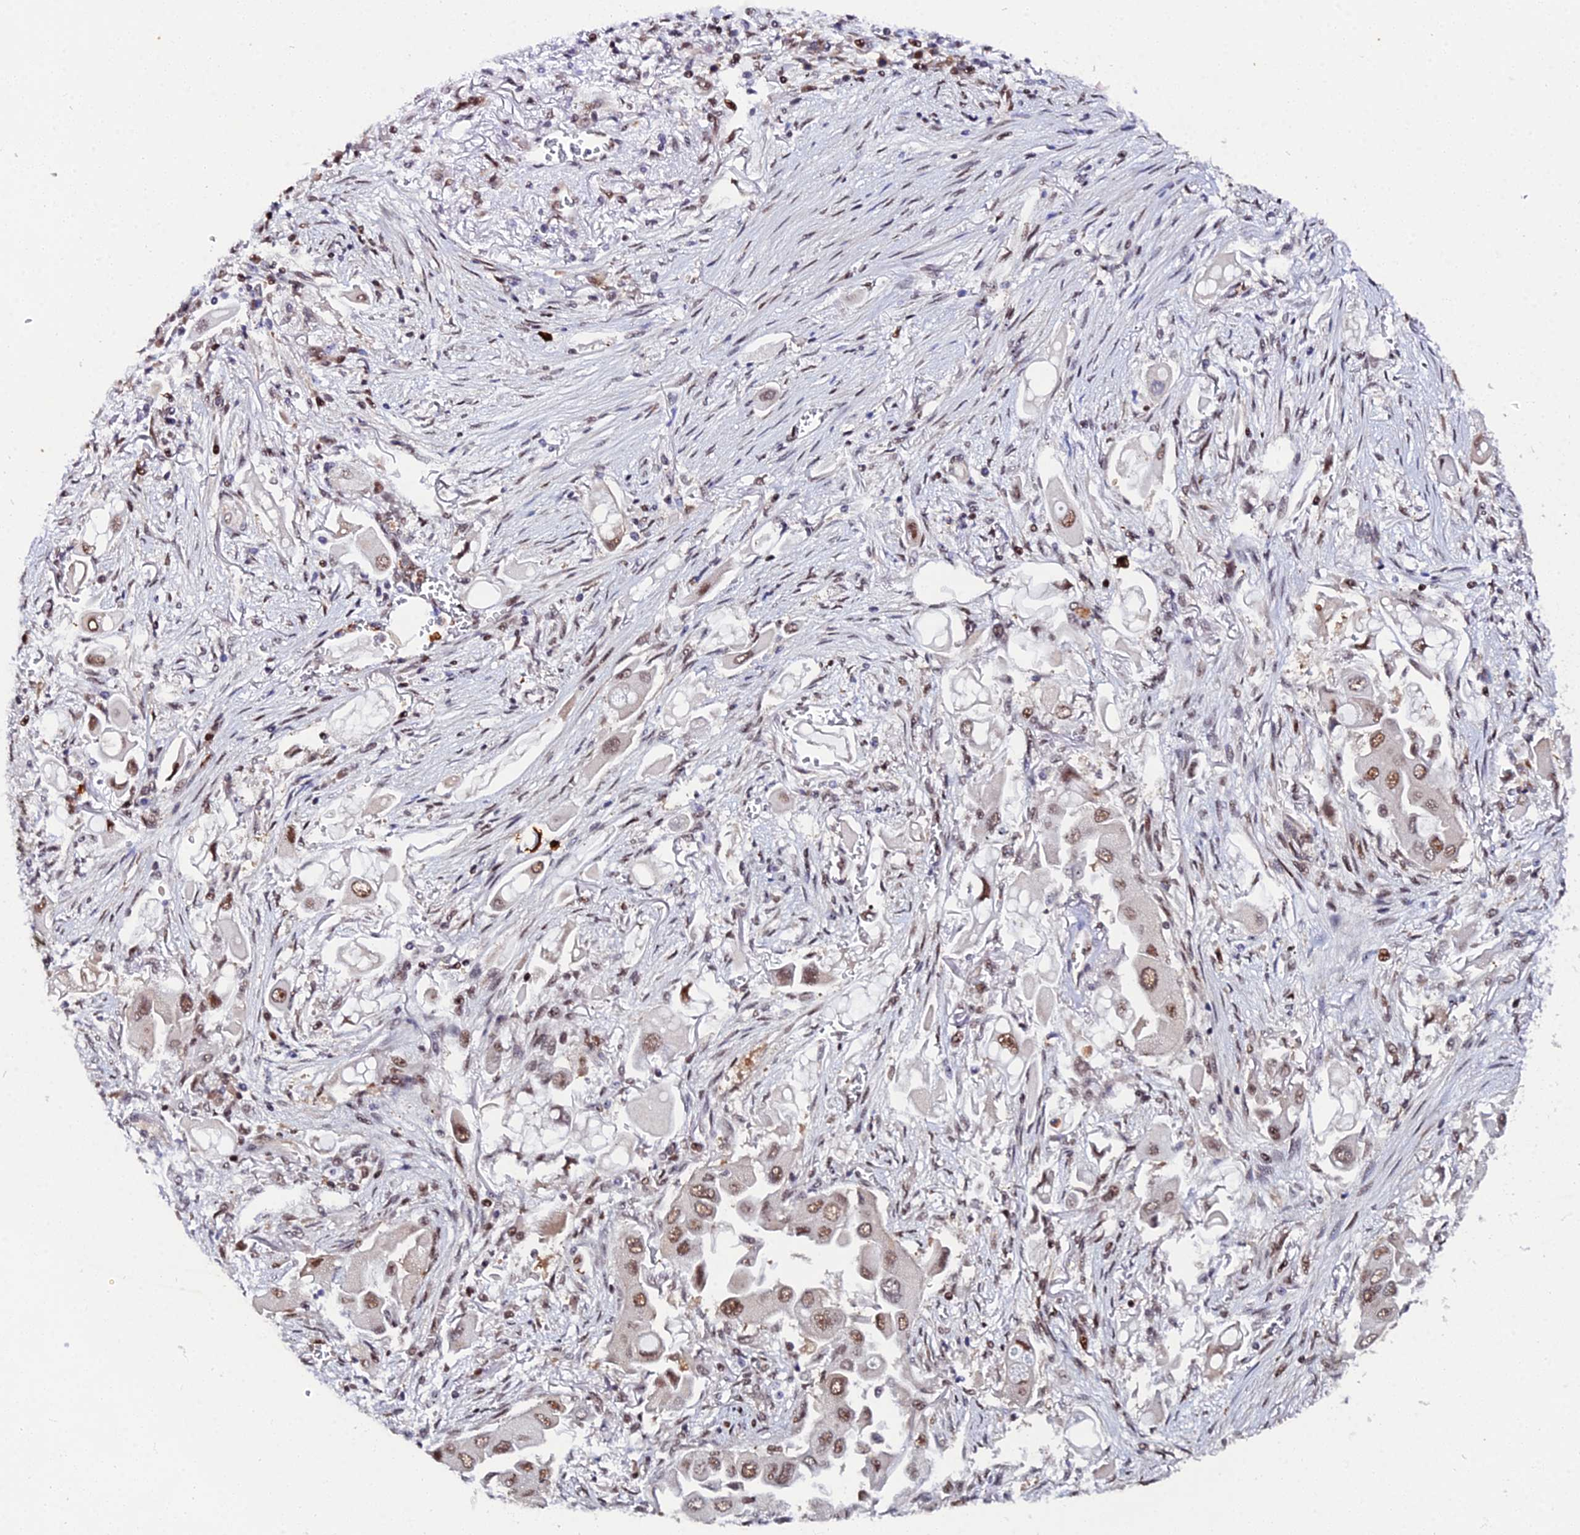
{"staining": {"intensity": "moderate", "quantity": ">75%", "location": "nuclear"}, "tissue": "lung cancer", "cell_type": "Tumor cells", "image_type": "cancer", "snomed": [{"axis": "morphology", "description": "Adenocarcinoma, NOS"}, {"axis": "topography", "description": "Lung"}], "caption": "Immunohistochemistry (DAB (3,3'-diaminobenzidine)) staining of human lung adenocarcinoma shows moderate nuclear protein expression in about >75% of tumor cells.", "gene": "TIFA", "patient": {"sex": "female", "age": 76}}